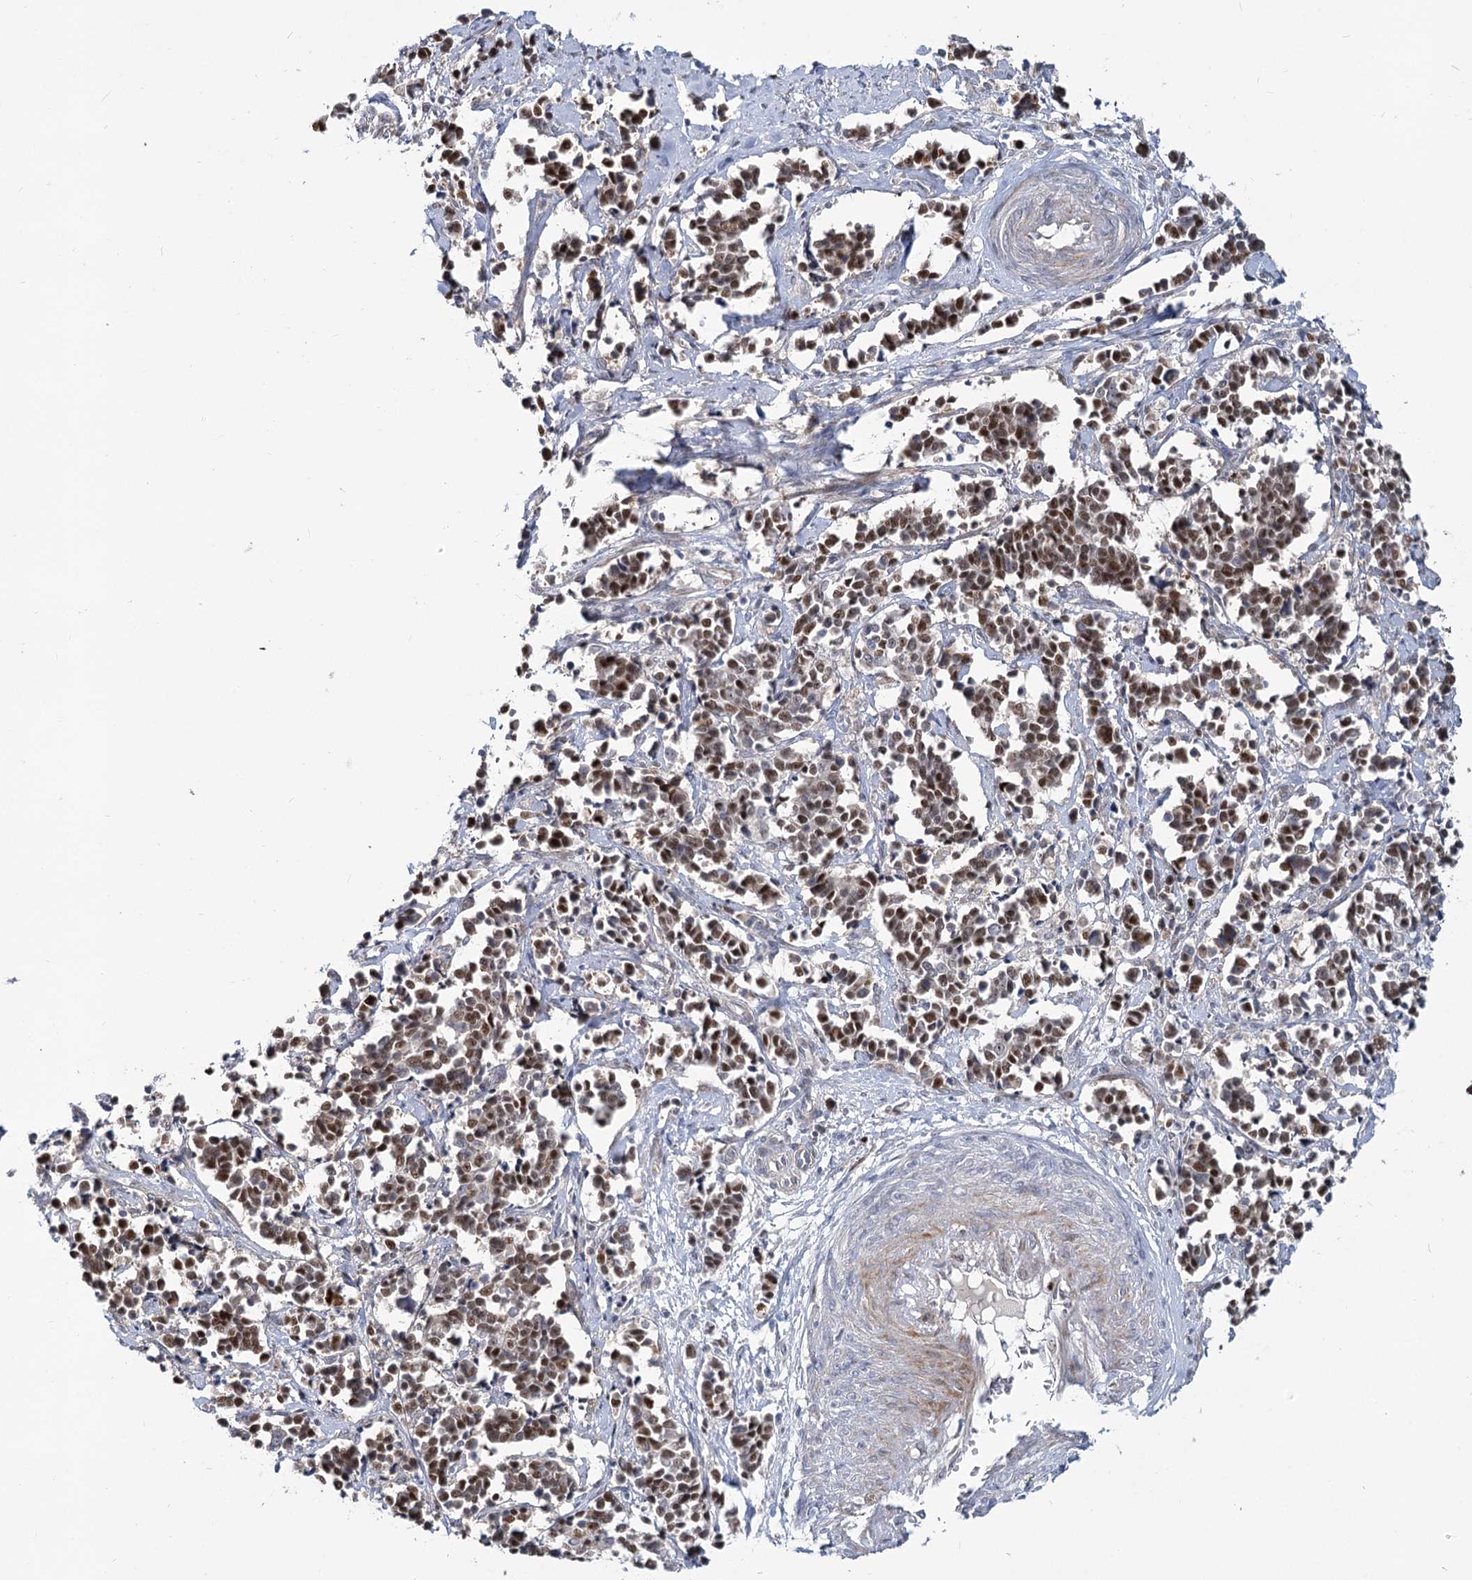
{"staining": {"intensity": "moderate", "quantity": ">75%", "location": "nuclear"}, "tissue": "cervical cancer", "cell_type": "Tumor cells", "image_type": "cancer", "snomed": [{"axis": "morphology", "description": "Normal tissue, NOS"}, {"axis": "morphology", "description": "Squamous cell carcinoma, NOS"}, {"axis": "topography", "description": "Cervix"}], "caption": "The photomicrograph shows immunohistochemical staining of squamous cell carcinoma (cervical). There is moderate nuclear positivity is seen in approximately >75% of tumor cells.", "gene": "PIK3C2A", "patient": {"sex": "female", "age": 35}}